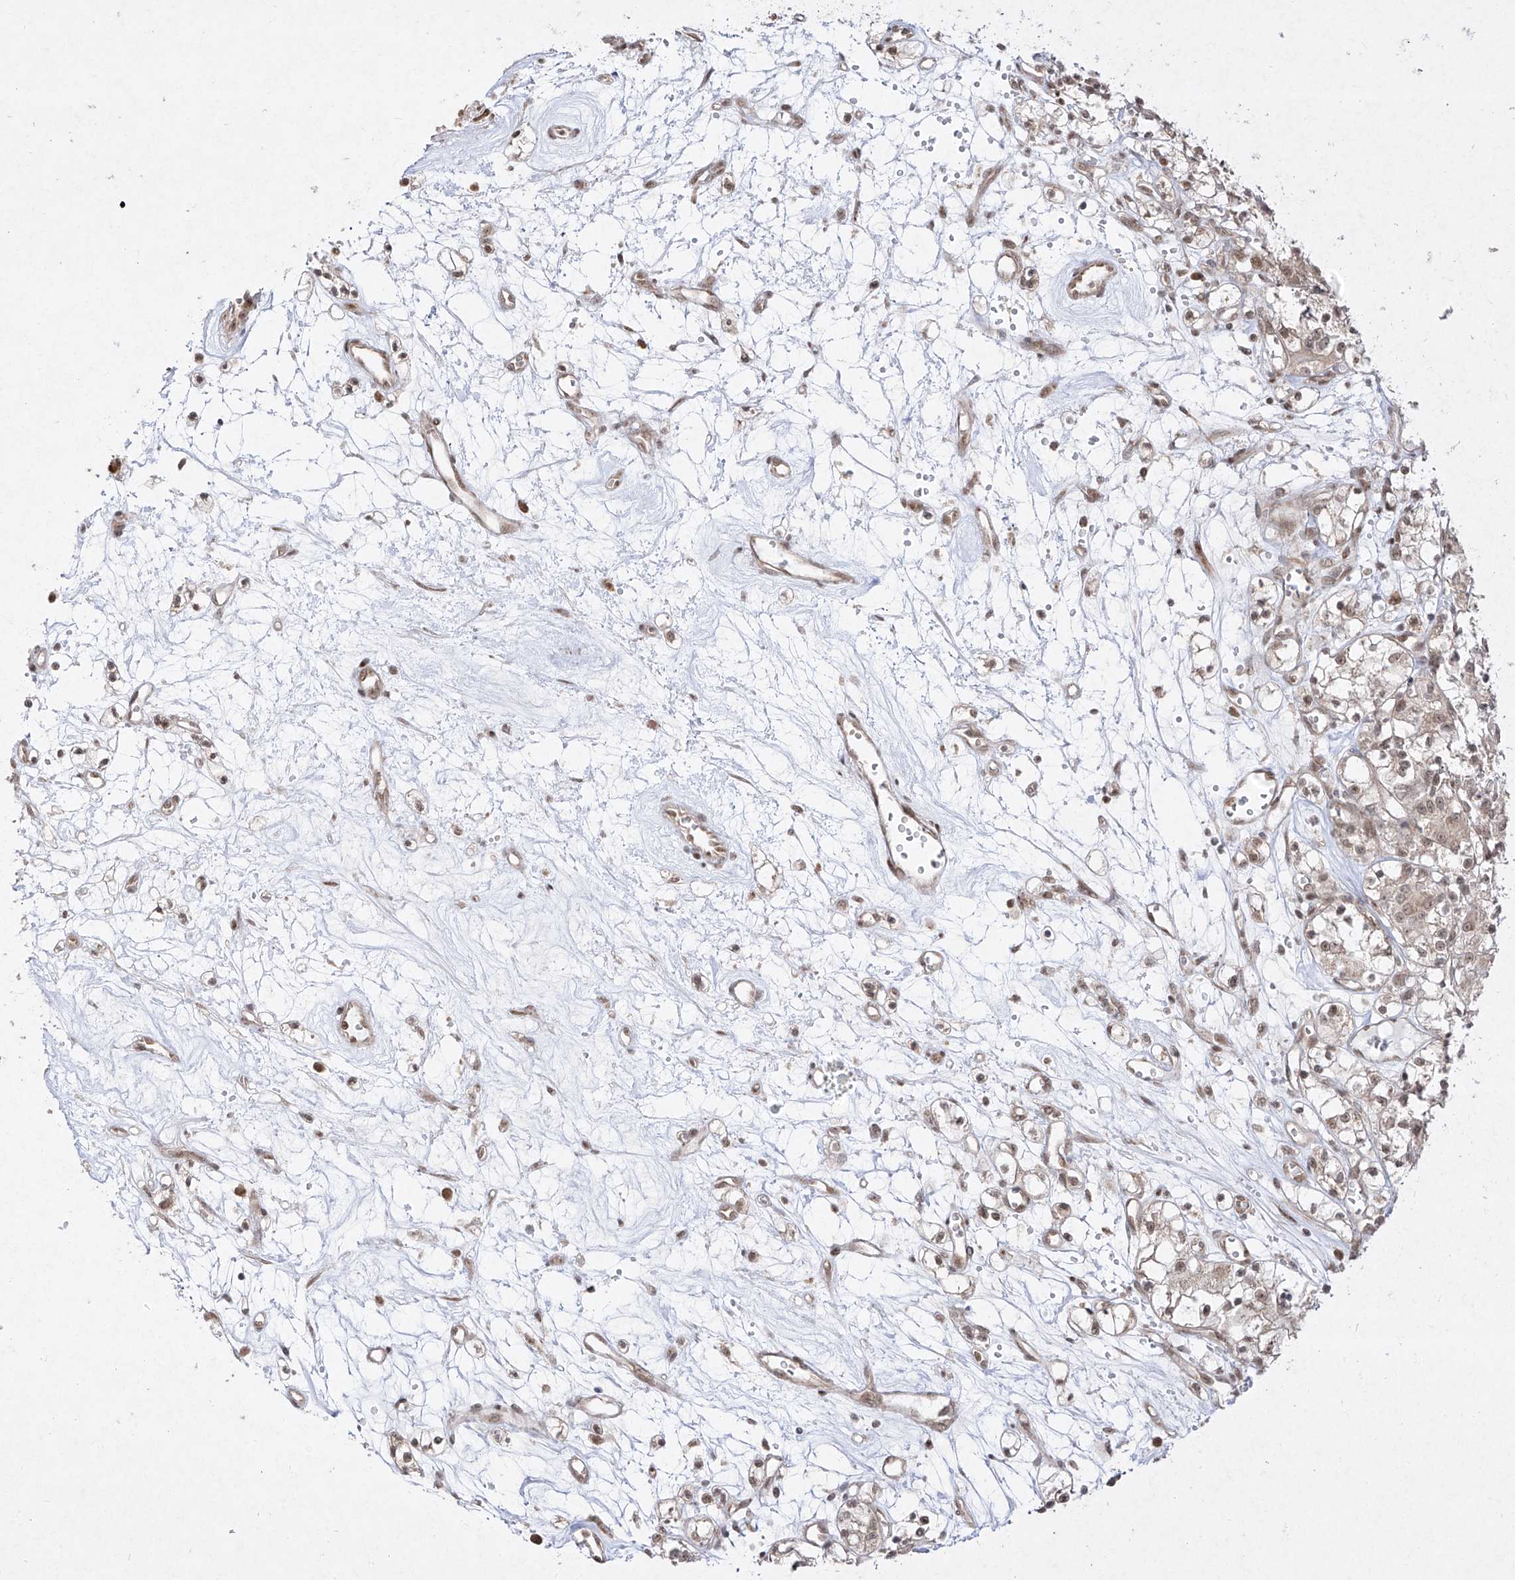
{"staining": {"intensity": "weak", "quantity": "25%-75%", "location": "nuclear"}, "tissue": "renal cancer", "cell_type": "Tumor cells", "image_type": "cancer", "snomed": [{"axis": "morphology", "description": "Adenocarcinoma, NOS"}, {"axis": "topography", "description": "Kidney"}], "caption": "Renal cancer stained with a protein marker exhibits weak staining in tumor cells.", "gene": "SNRNP27", "patient": {"sex": "female", "age": 59}}